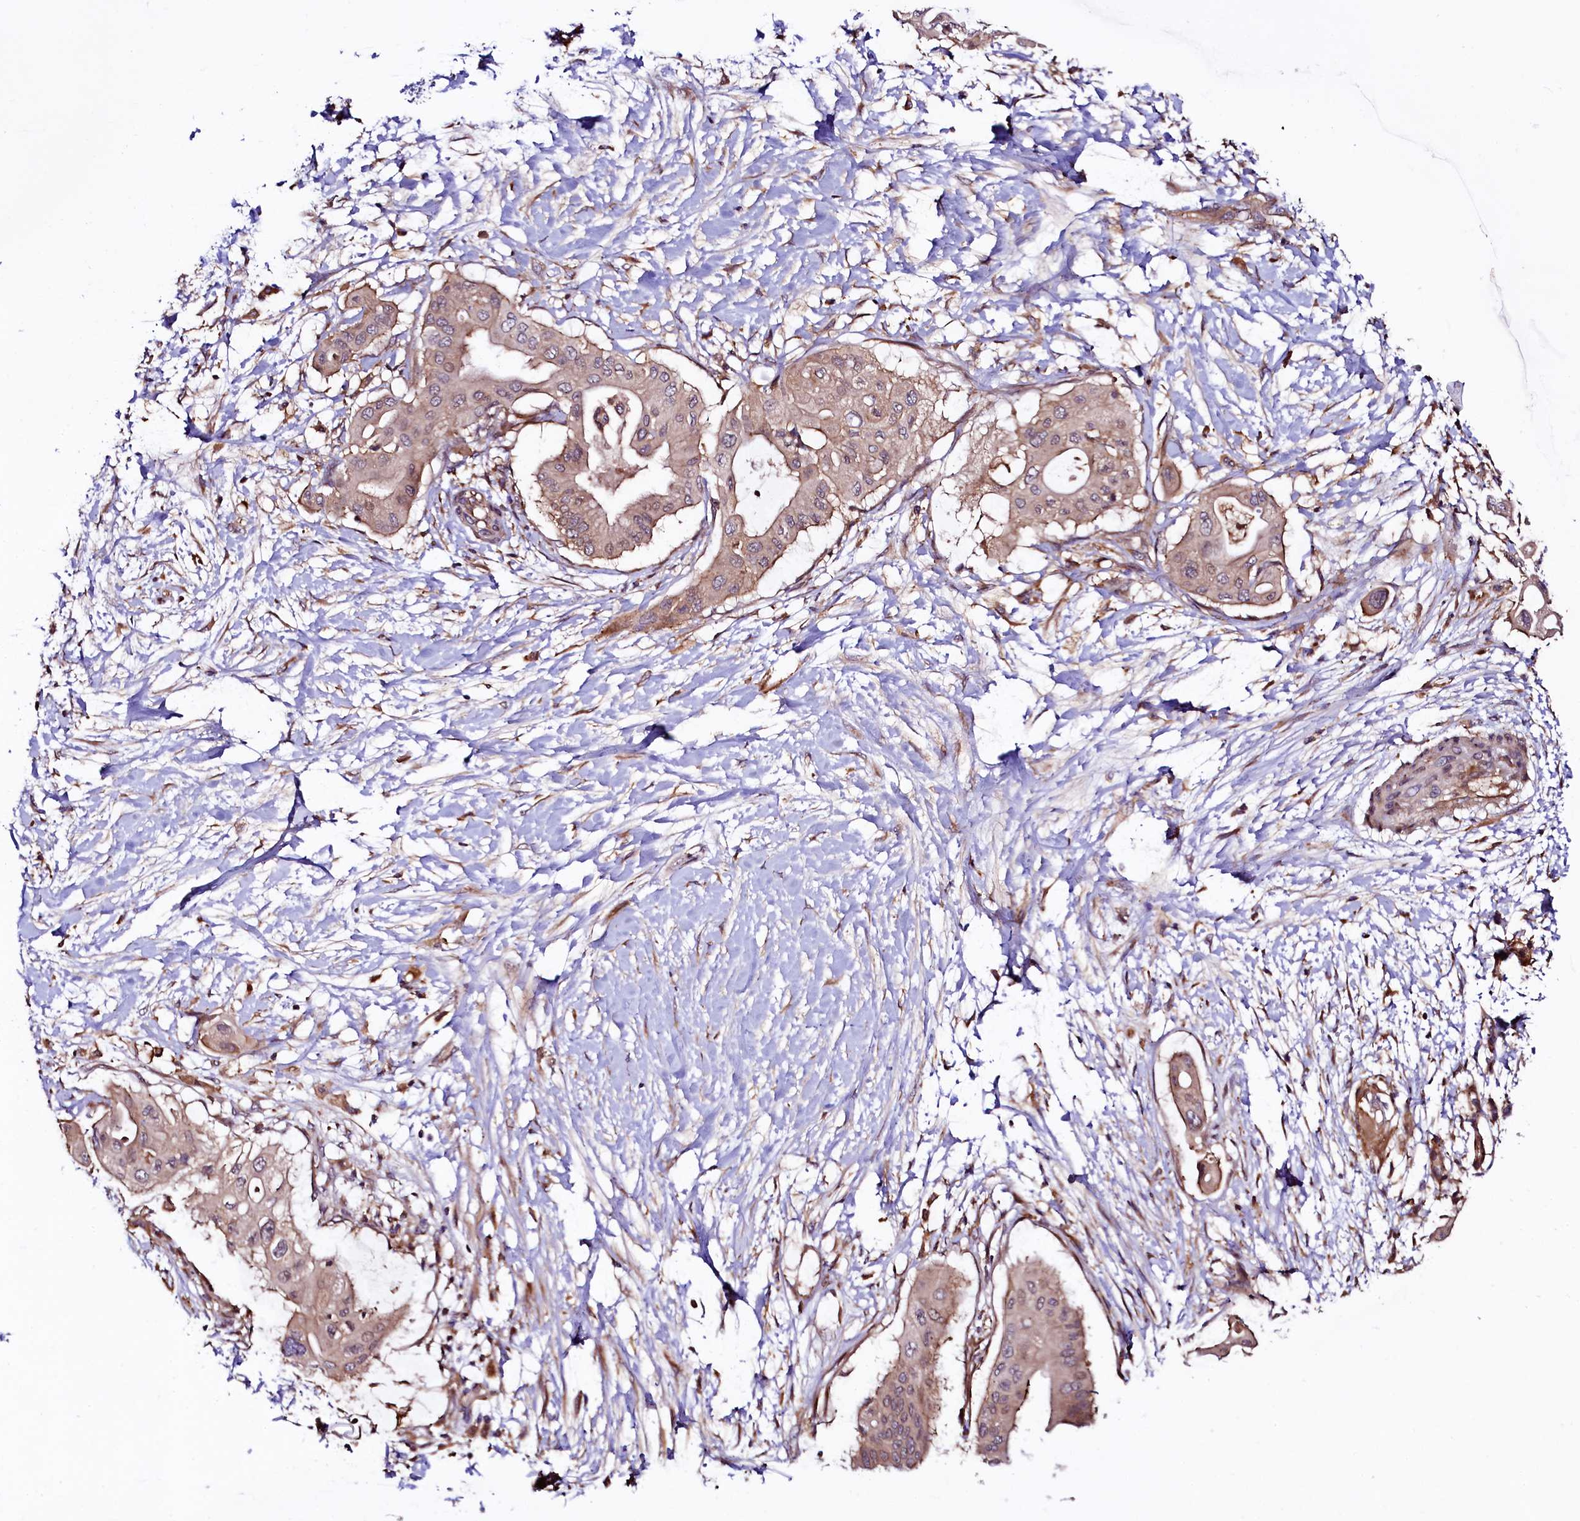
{"staining": {"intensity": "weak", "quantity": ">75%", "location": "cytoplasmic/membranous"}, "tissue": "pancreatic cancer", "cell_type": "Tumor cells", "image_type": "cancer", "snomed": [{"axis": "morphology", "description": "Adenocarcinoma, NOS"}, {"axis": "topography", "description": "Pancreas"}], "caption": "Tumor cells display low levels of weak cytoplasmic/membranous positivity in approximately >75% of cells in adenocarcinoma (pancreatic).", "gene": "VPS35", "patient": {"sex": "male", "age": 68}}